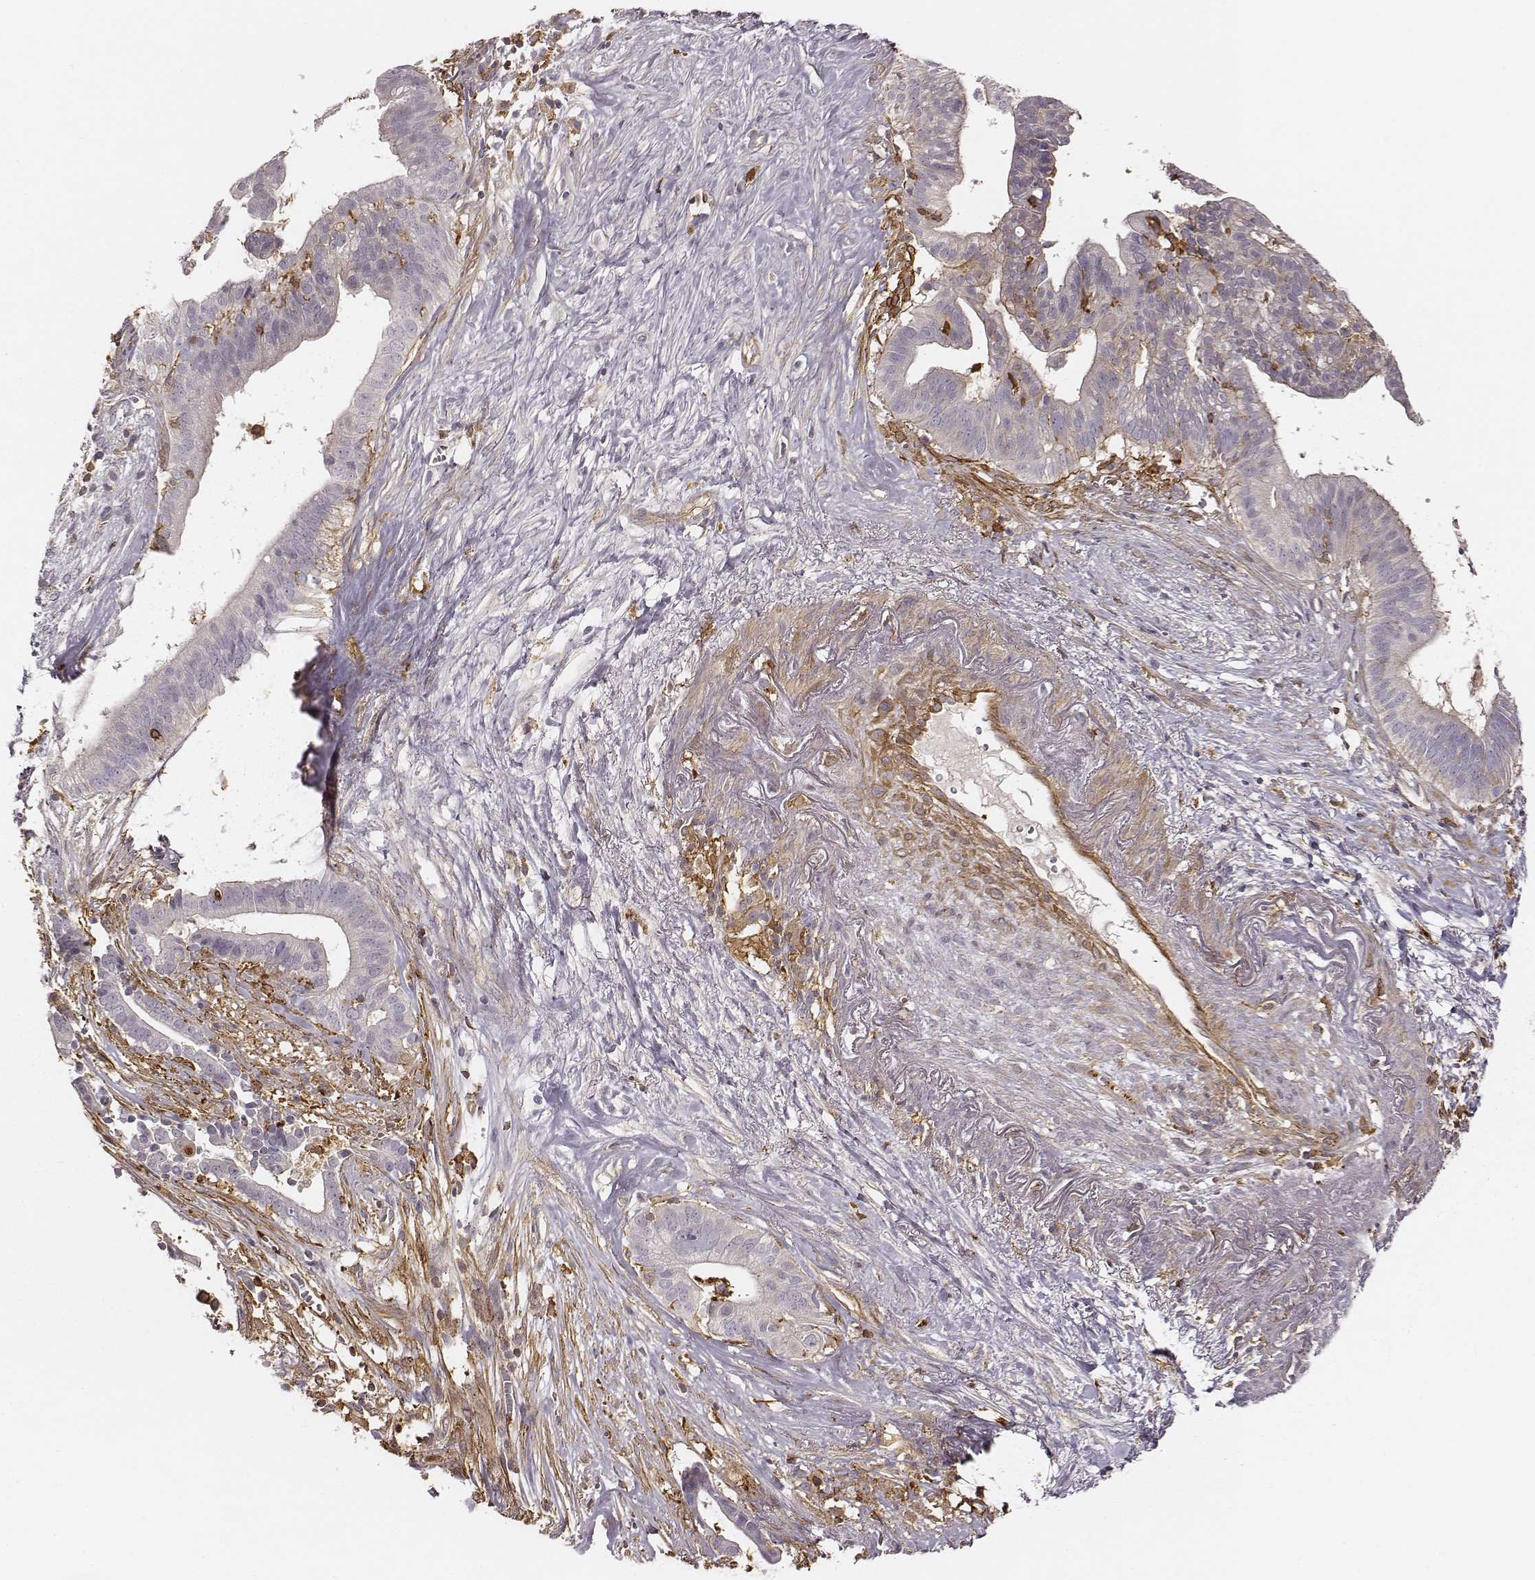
{"staining": {"intensity": "negative", "quantity": "none", "location": "none"}, "tissue": "pancreatic cancer", "cell_type": "Tumor cells", "image_type": "cancer", "snomed": [{"axis": "morphology", "description": "Adenocarcinoma, NOS"}, {"axis": "topography", "description": "Pancreas"}], "caption": "An immunohistochemistry micrograph of pancreatic adenocarcinoma is shown. There is no staining in tumor cells of pancreatic adenocarcinoma.", "gene": "ZYX", "patient": {"sex": "male", "age": 61}}